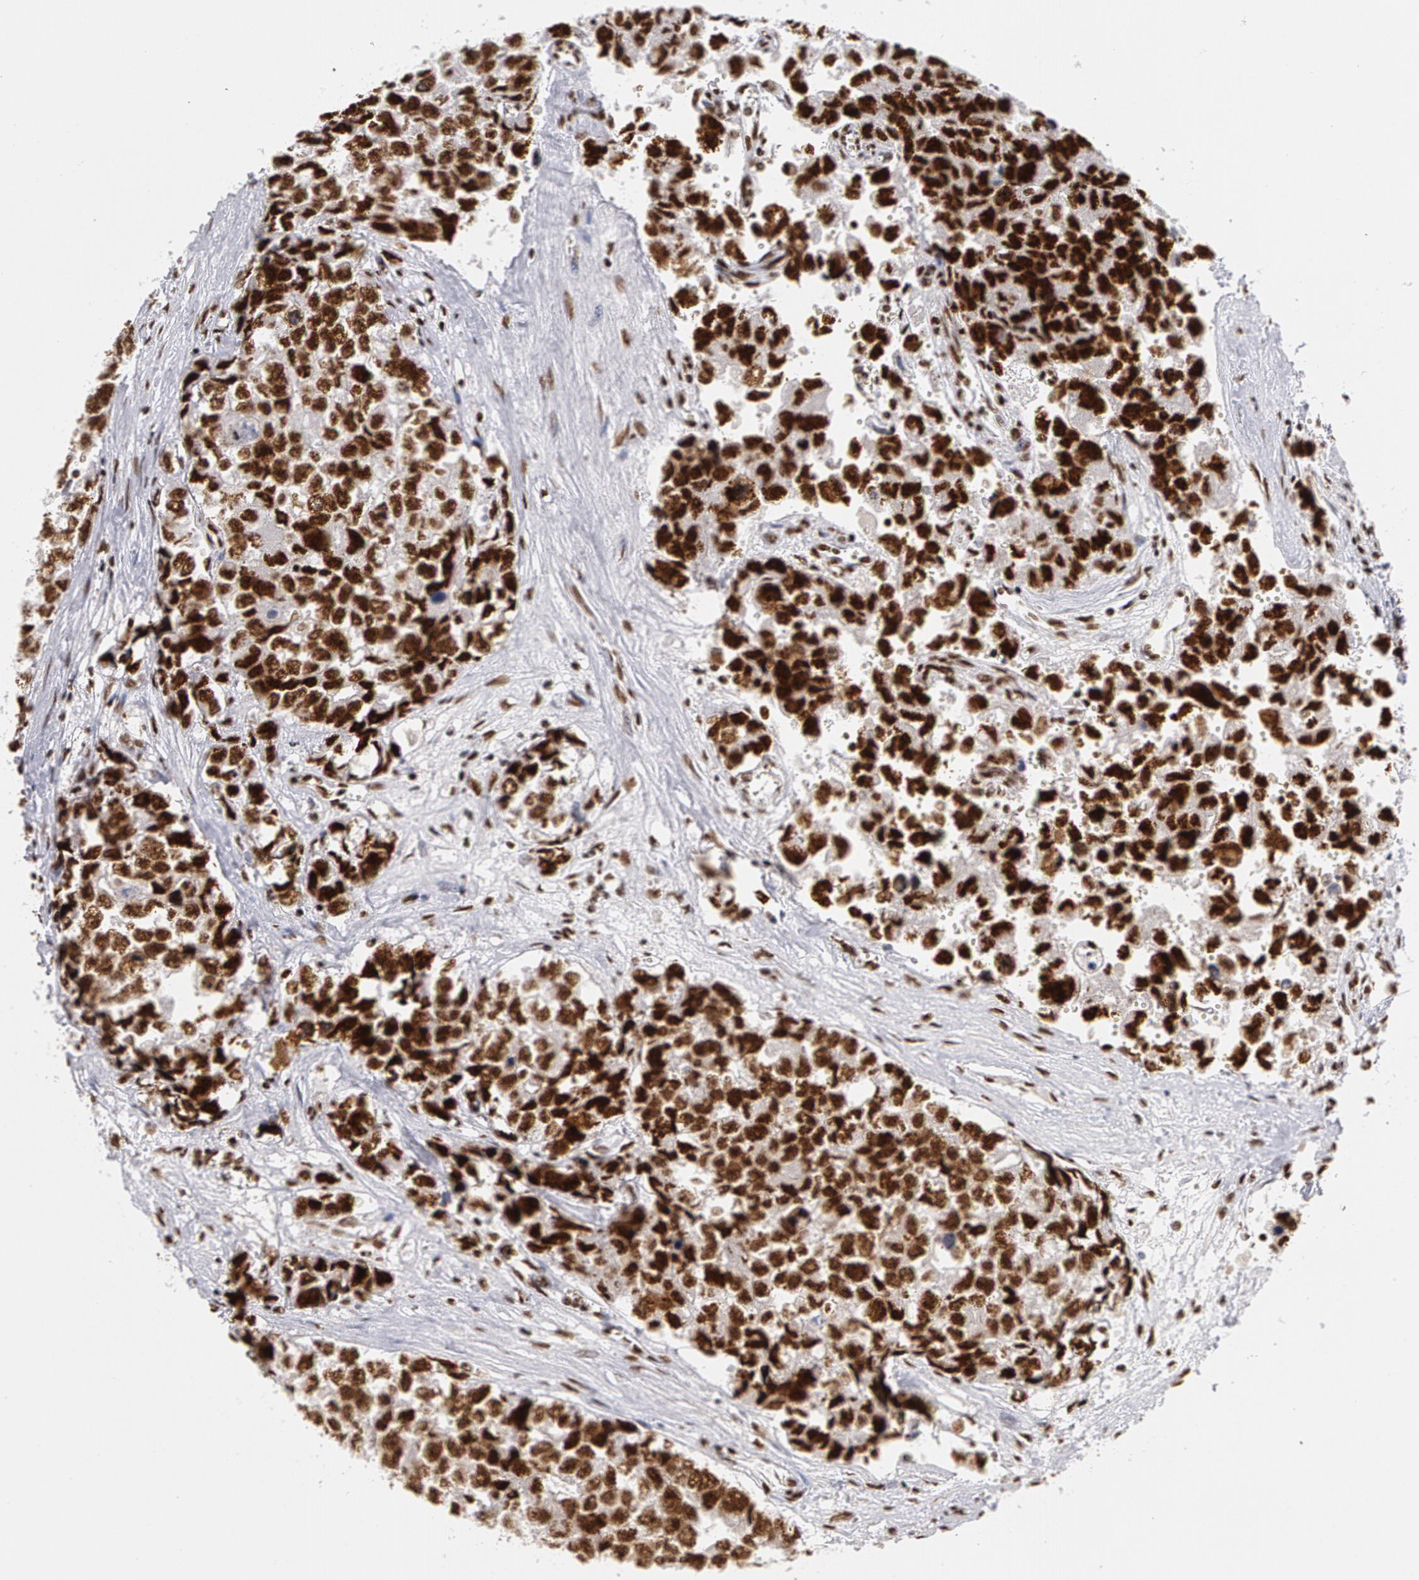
{"staining": {"intensity": "strong", "quantity": ">75%", "location": "nuclear"}, "tissue": "testis cancer", "cell_type": "Tumor cells", "image_type": "cancer", "snomed": [{"axis": "morphology", "description": "Carcinoma, Embryonal, NOS"}, {"axis": "topography", "description": "Testis"}], "caption": "There is high levels of strong nuclear staining in tumor cells of testis embryonal carcinoma, as demonstrated by immunohistochemical staining (brown color).", "gene": "PNN", "patient": {"sex": "male", "age": 31}}